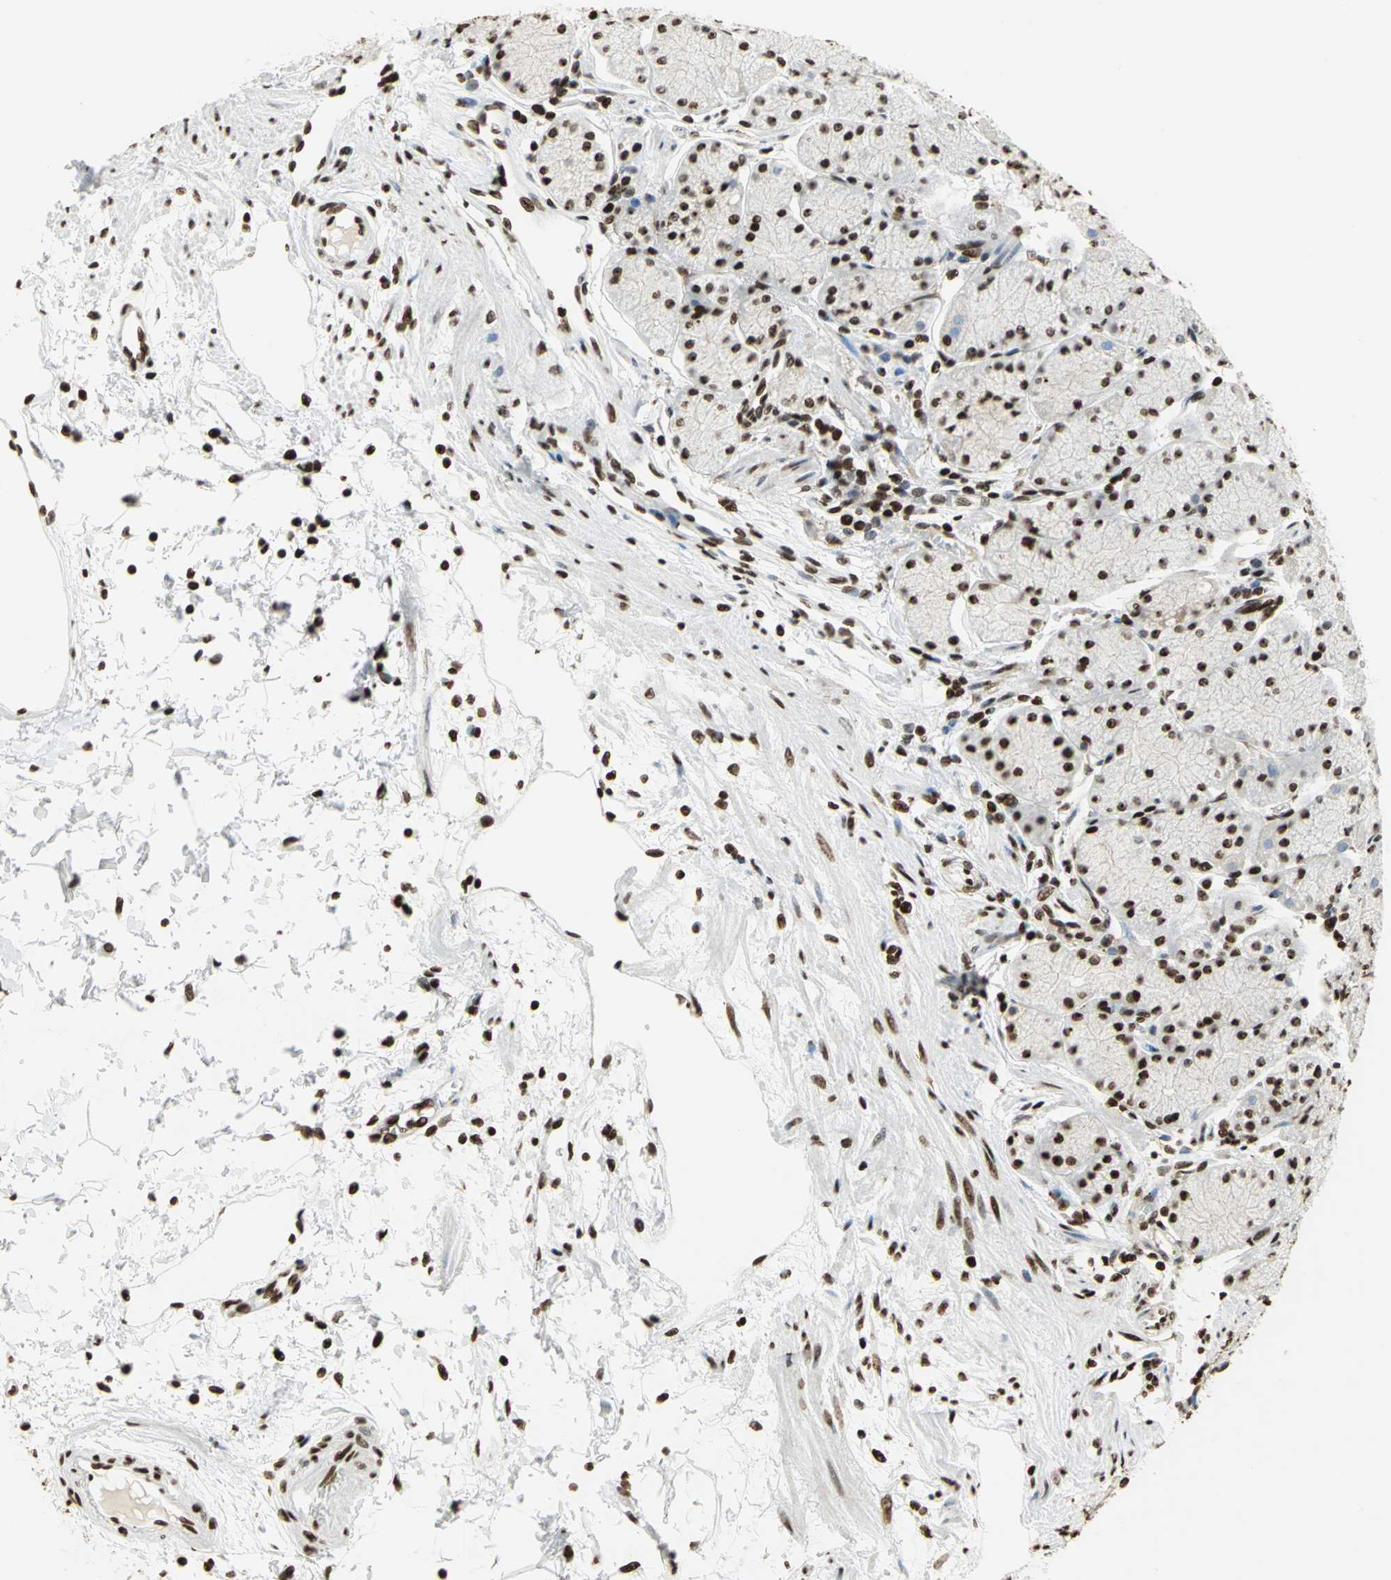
{"staining": {"intensity": "strong", "quantity": ">75%", "location": "cytoplasmic/membranous"}, "tissue": "stomach", "cell_type": "Glandular cells", "image_type": "normal", "snomed": [{"axis": "morphology", "description": "Normal tissue, NOS"}, {"axis": "topography", "description": "Stomach, upper"}, {"axis": "topography", "description": "Stomach"}], "caption": "A brown stain shows strong cytoplasmic/membranous staining of a protein in glandular cells of unremarkable human stomach. The staining was performed using DAB (3,3'-diaminobenzidine), with brown indicating positive protein expression. Nuclei are stained blue with hematoxylin.", "gene": "HMGB1", "patient": {"sex": "male", "age": 76}}